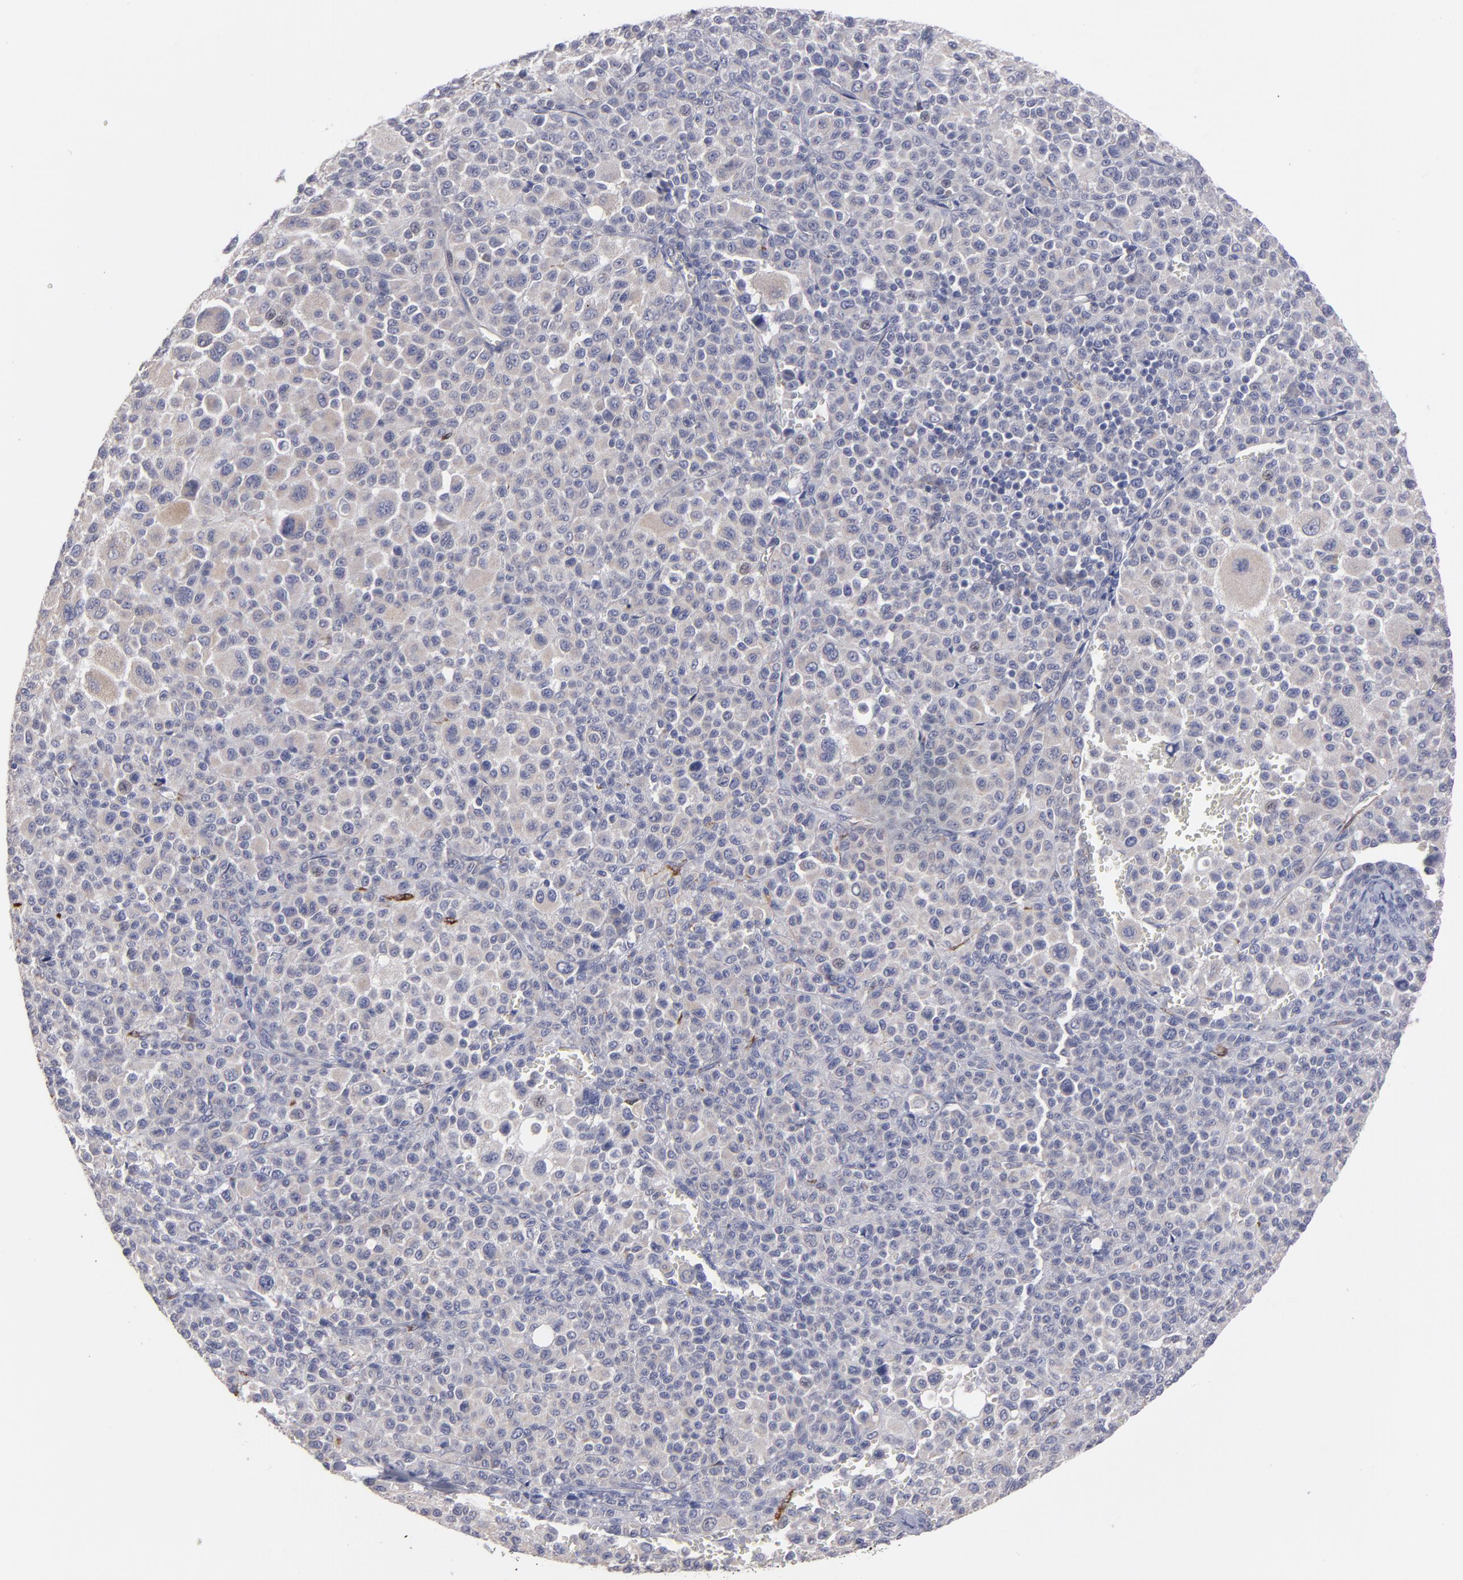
{"staining": {"intensity": "weak", "quantity": "<25%", "location": "cytoplasmic/membranous"}, "tissue": "melanoma", "cell_type": "Tumor cells", "image_type": "cancer", "snomed": [{"axis": "morphology", "description": "Malignant melanoma, Metastatic site"}, {"axis": "topography", "description": "Skin"}], "caption": "Immunohistochemistry of human melanoma shows no expression in tumor cells.", "gene": "SLMAP", "patient": {"sex": "female", "age": 74}}